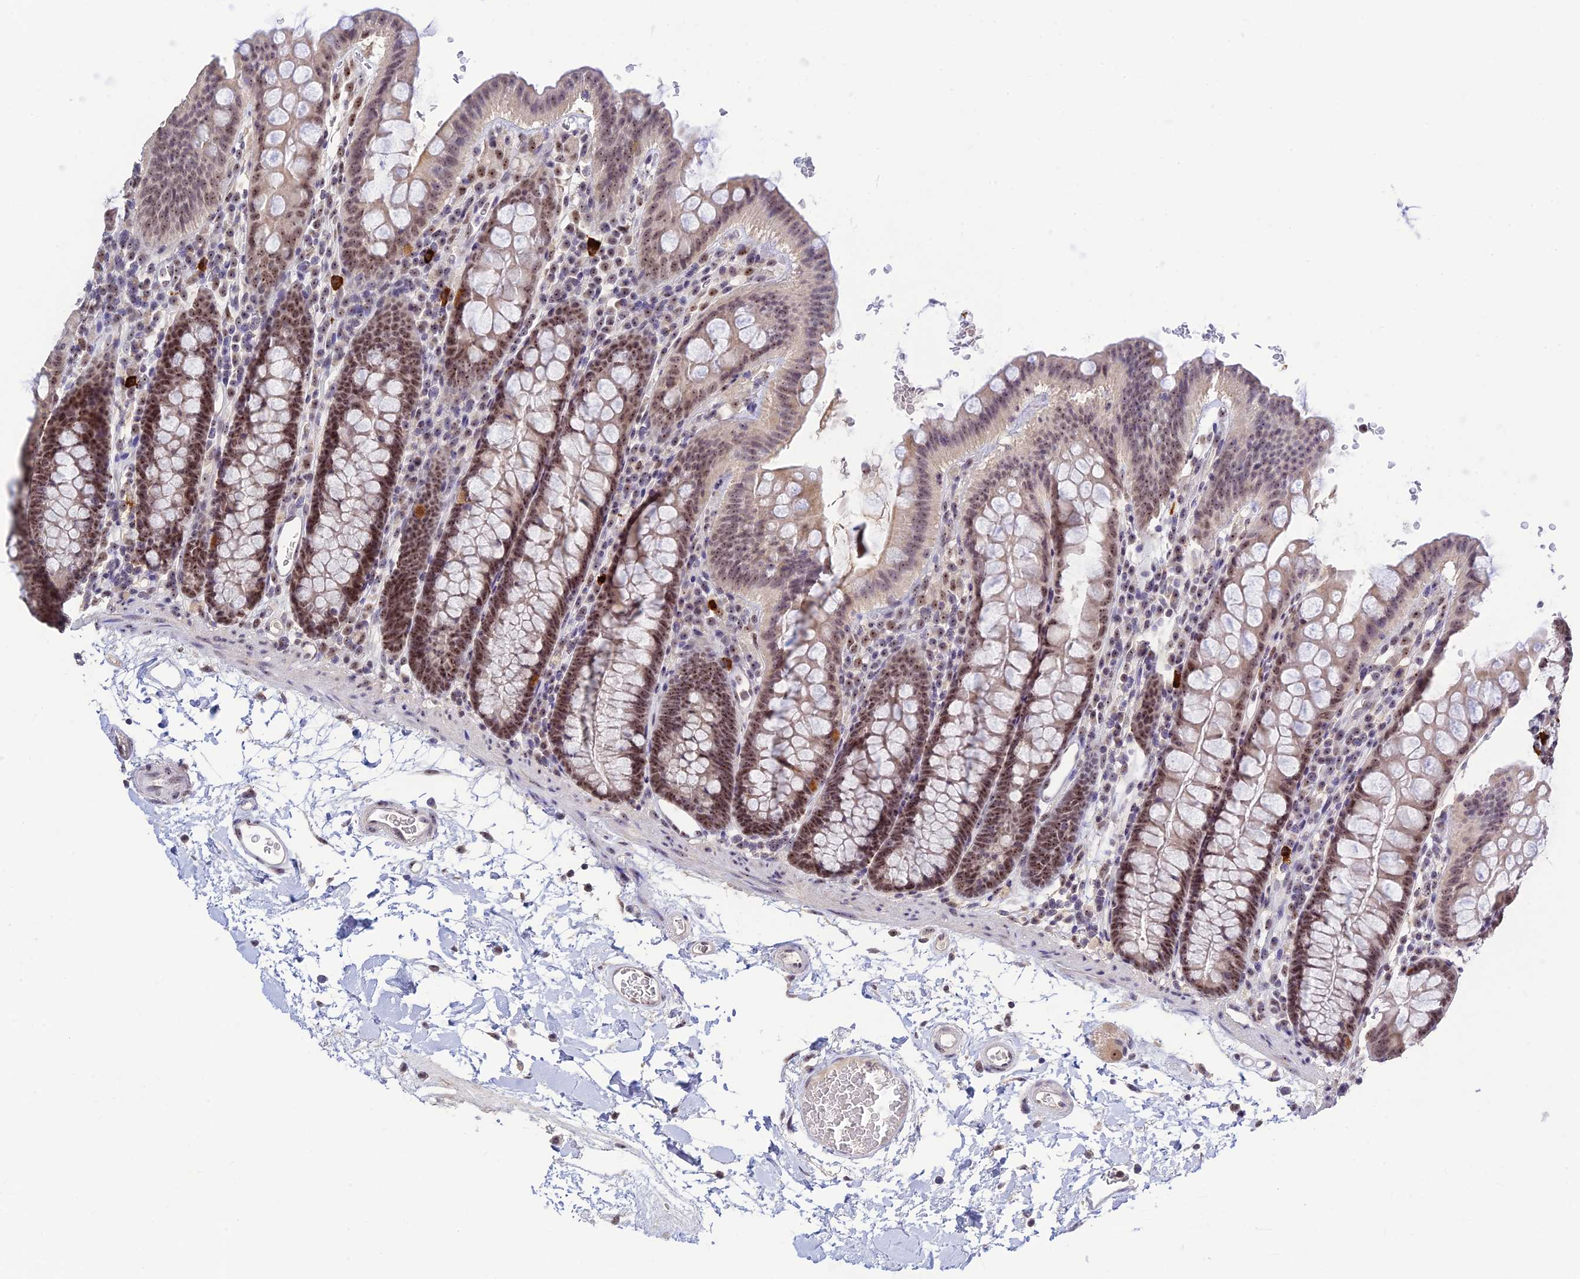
{"staining": {"intensity": "moderate", "quantity": "25%-75%", "location": "nuclear"}, "tissue": "colon", "cell_type": "Endothelial cells", "image_type": "normal", "snomed": [{"axis": "morphology", "description": "Normal tissue, NOS"}, {"axis": "topography", "description": "Colon"}], "caption": "High-power microscopy captured an immunohistochemistry histopathology image of benign colon, revealing moderate nuclear positivity in approximately 25%-75% of endothelial cells. (Brightfield microscopy of DAB IHC at high magnification).", "gene": "POLR1G", "patient": {"sex": "male", "age": 75}}